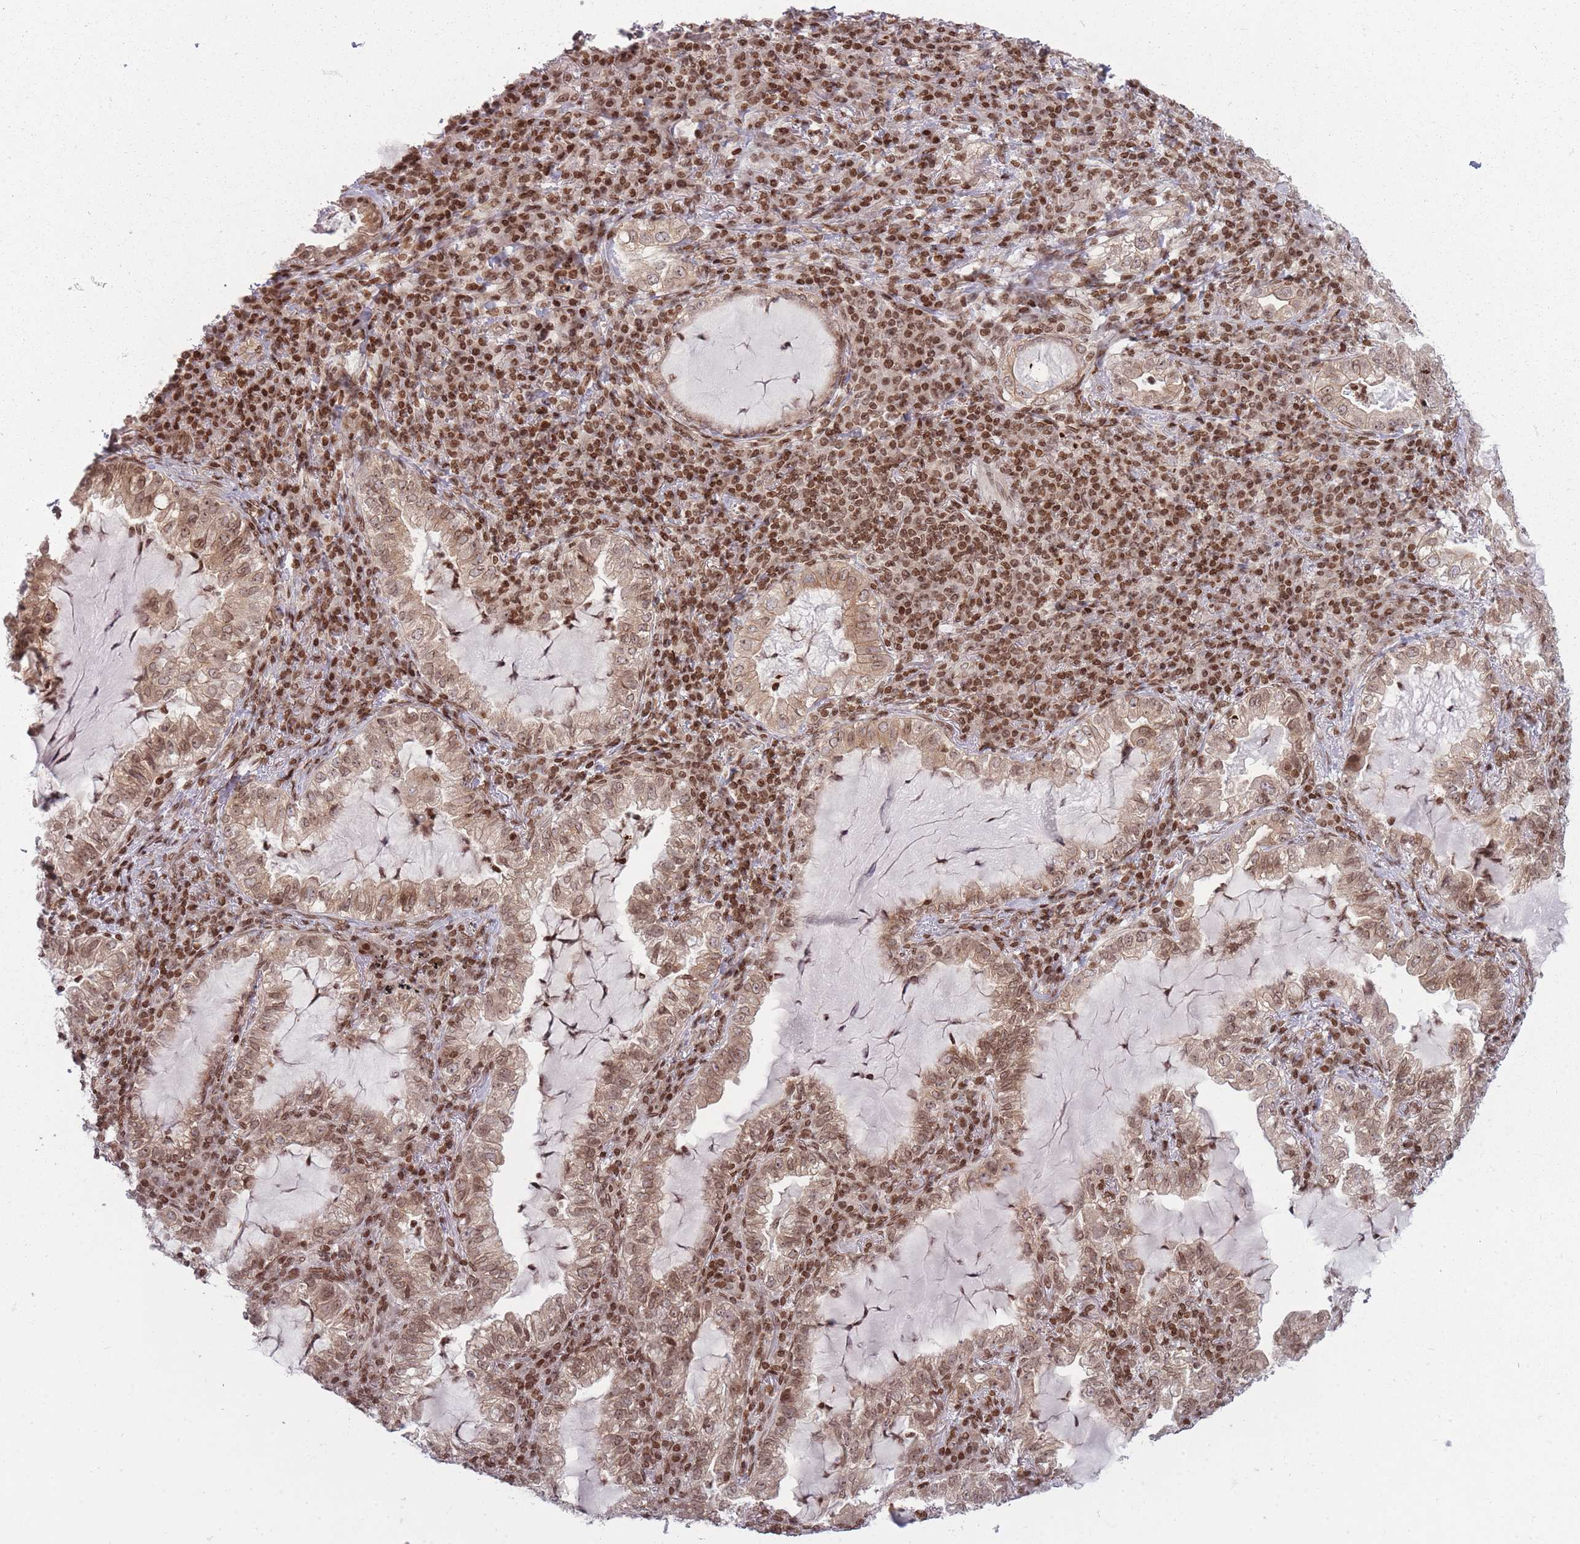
{"staining": {"intensity": "moderate", "quantity": ">75%", "location": "cytoplasmic/membranous,nuclear"}, "tissue": "lung cancer", "cell_type": "Tumor cells", "image_type": "cancer", "snomed": [{"axis": "morphology", "description": "Adenocarcinoma, NOS"}, {"axis": "topography", "description": "Lung"}], "caption": "This micrograph reveals lung cancer stained with immunohistochemistry to label a protein in brown. The cytoplasmic/membranous and nuclear of tumor cells show moderate positivity for the protein. Nuclei are counter-stained blue.", "gene": "TMC6", "patient": {"sex": "female", "age": 73}}